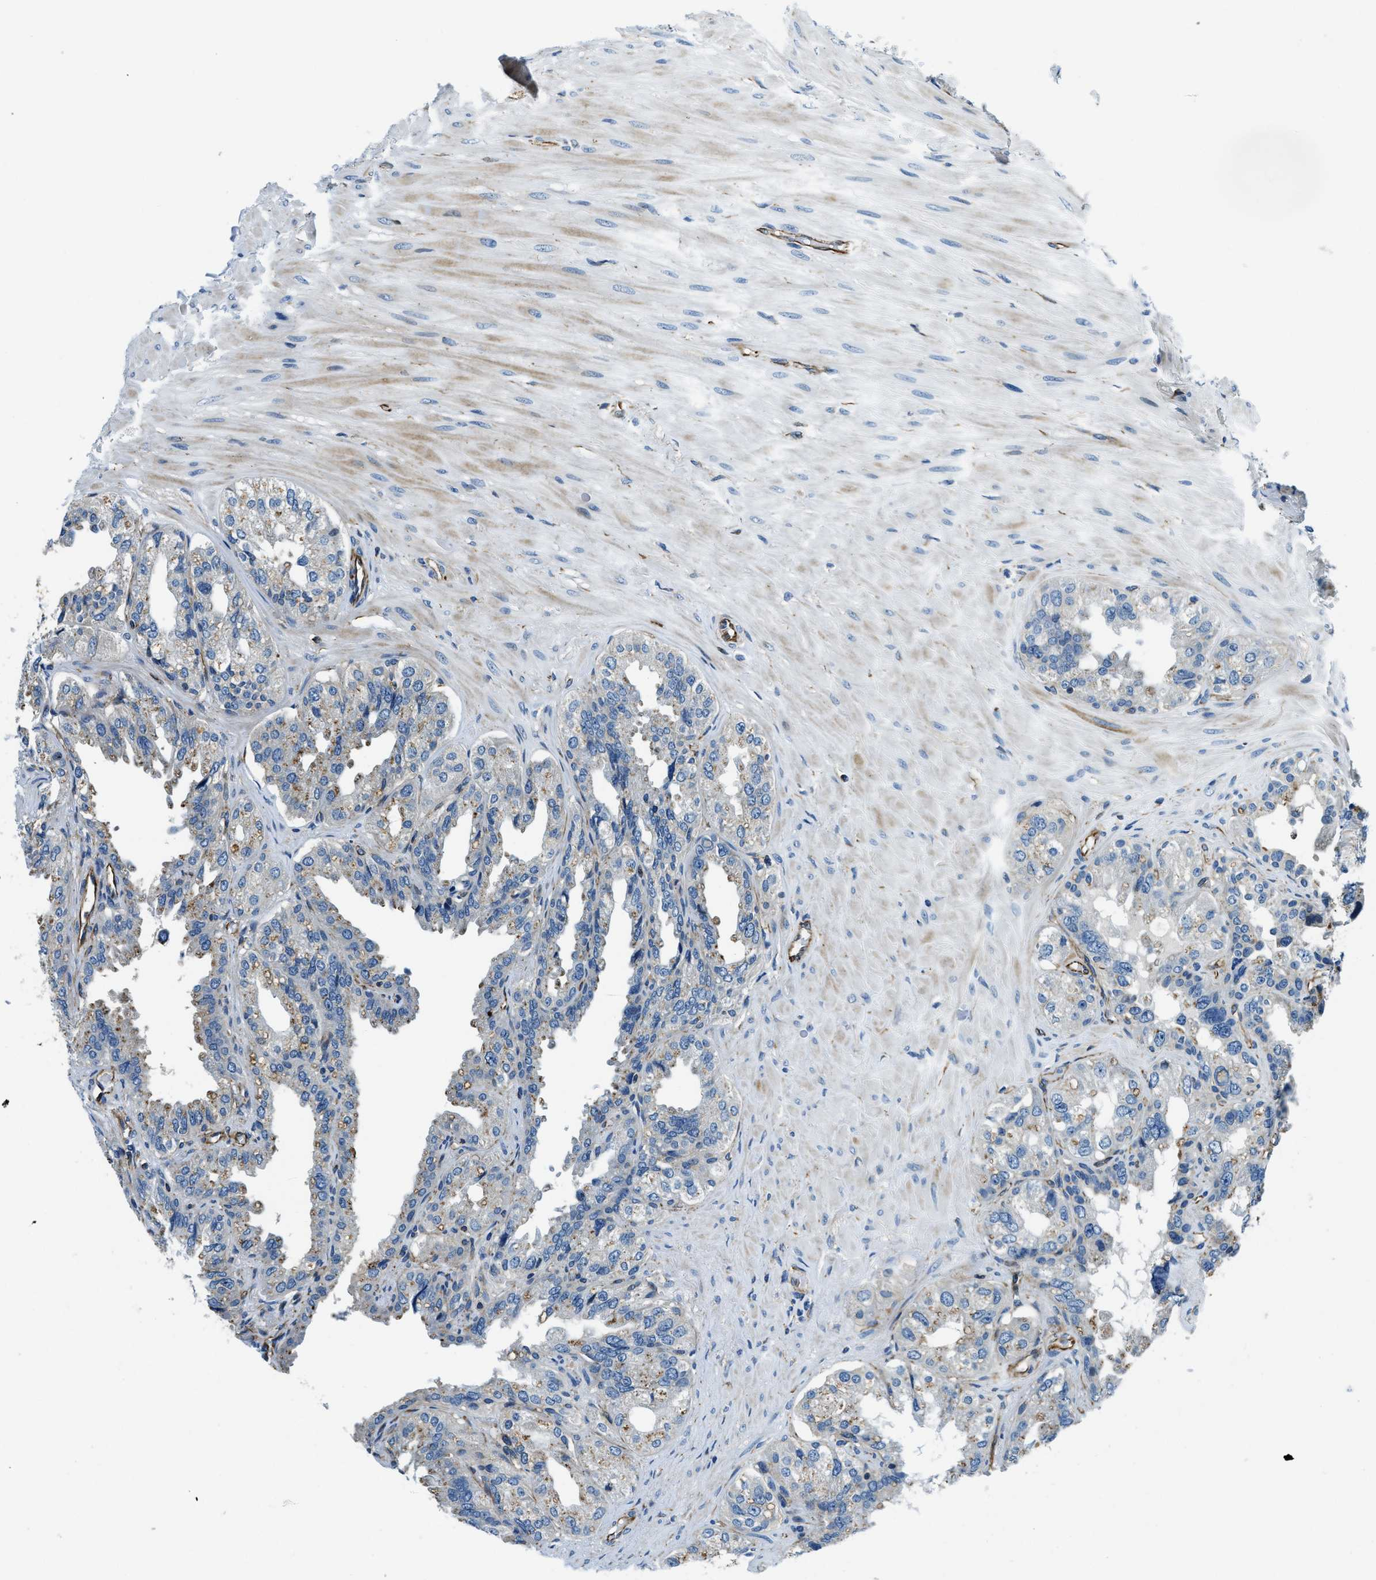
{"staining": {"intensity": "moderate", "quantity": "<25%", "location": "cytoplasmic/membranous"}, "tissue": "seminal vesicle", "cell_type": "Glandular cells", "image_type": "normal", "snomed": [{"axis": "morphology", "description": "Normal tissue, NOS"}, {"axis": "topography", "description": "Seminal veicle"}], "caption": "Moderate cytoplasmic/membranous positivity is identified in about <25% of glandular cells in unremarkable seminal vesicle. The protein is stained brown, and the nuclei are stained in blue (DAB IHC with brightfield microscopy, high magnification).", "gene": "GNS", "patient": {"sex": "male", "age": 68}}